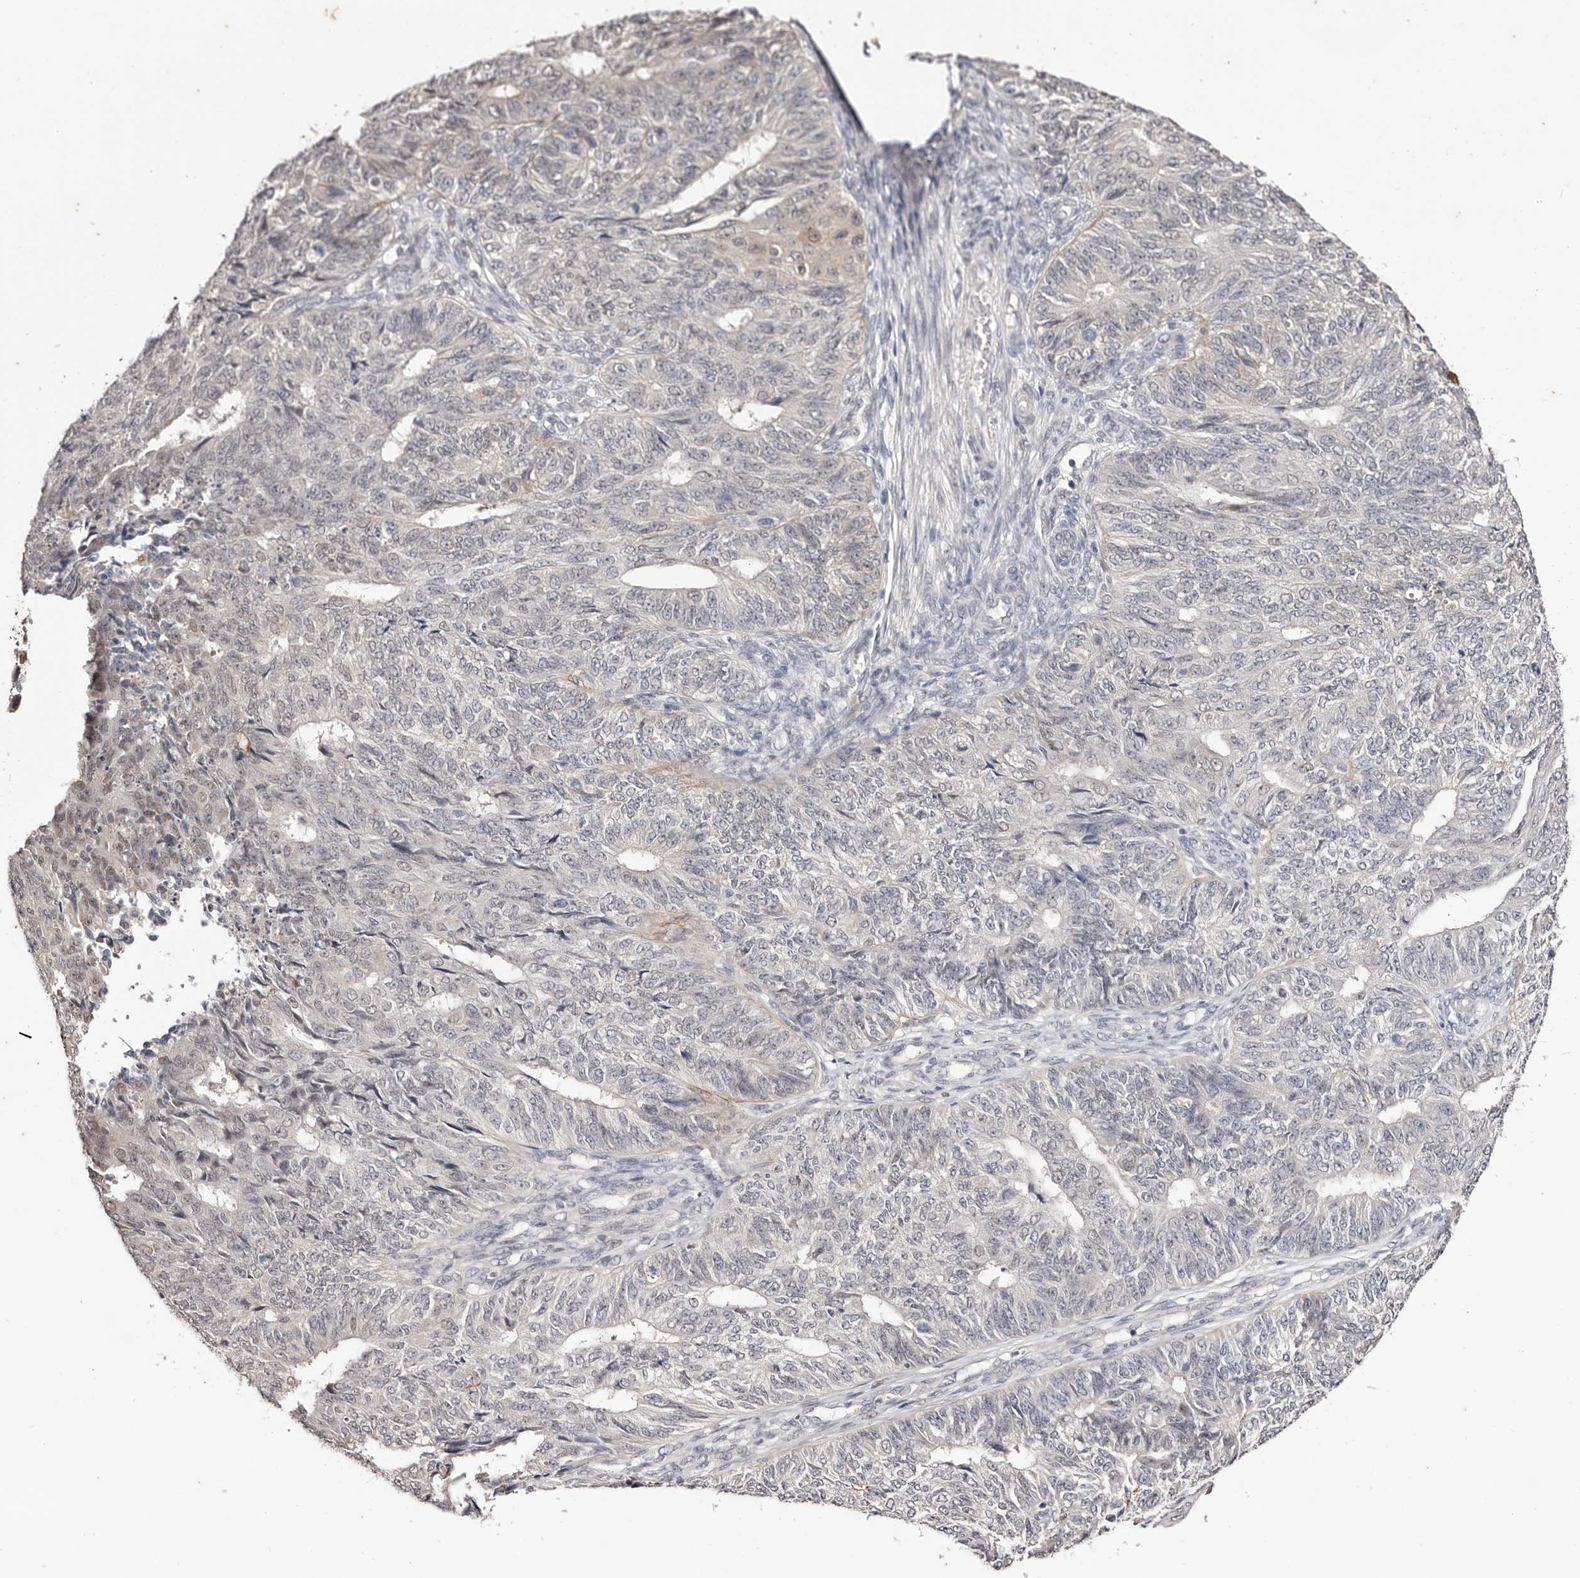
{"staining": {"intensity": "weak", "quantity": "<25%", "location": "nuclear"}, "tissue": "endometrial cancer", "cell_type": "Tumor cells", "image_type": "cancer", "snomed": [{"axis": "morphology", "description": "Adenocarcinoma, NOS"}, {"axis": "topography", "description": "Endometrium"}], "caption": "Tumor cells are negative for protein expression in human endometrial cancer (adenocarcinoma).", "gene": "TYW3", "patient": {"sex": "female", "age": 32}}